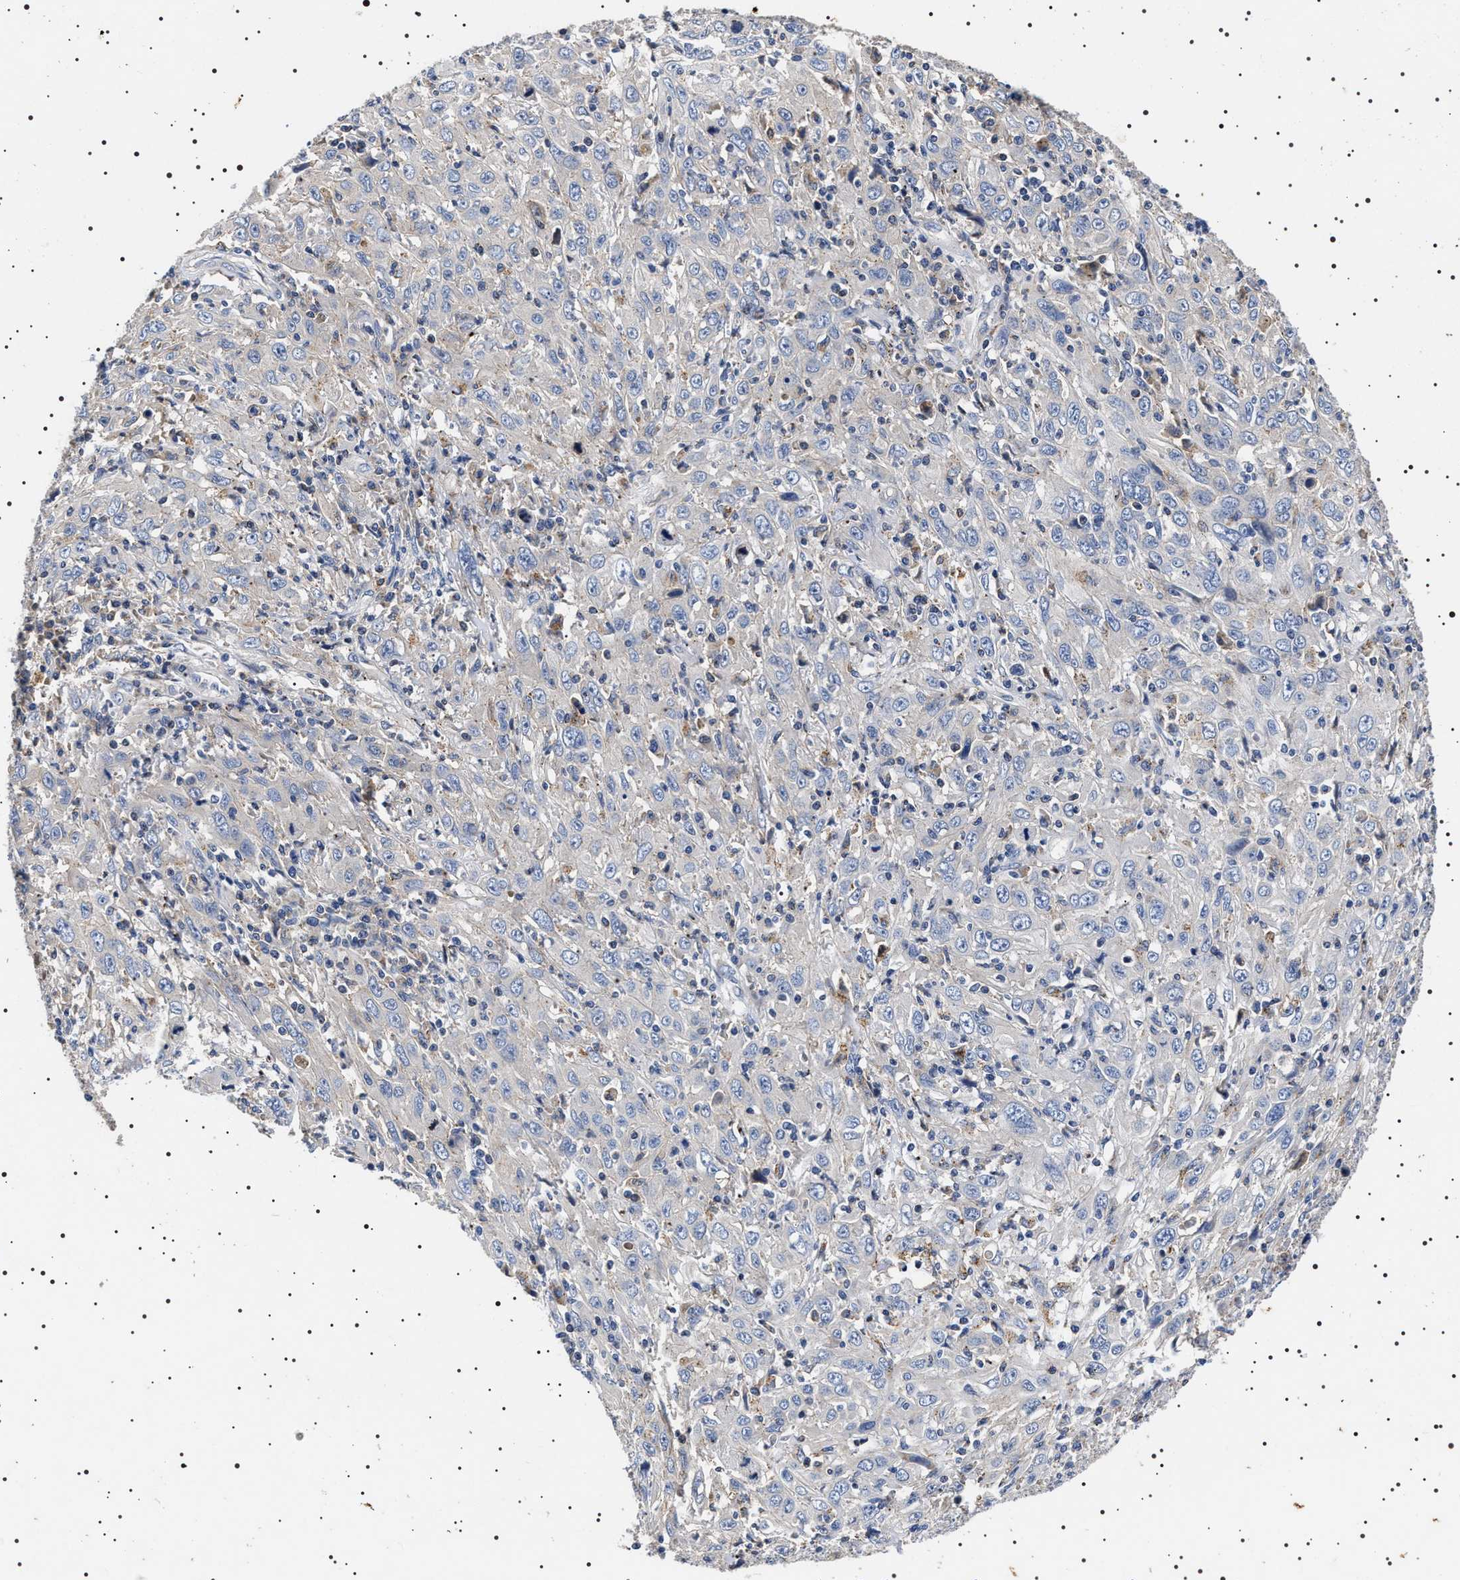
{"staining": {"intensity": "negative", "quantity": "none", "location": "none"}, "tissue": "cervical cancer", "cell_type": "Tumor cells", "image_type": "cancer", "snomed": [{"axis": "morphology", "description": "Squamous cell carcinoma, NOS"}, {"axis": "topography", "description": "Cervix"}], "caption": "This is an immunohistochemistry (IHC) micrograph of cervical cancer (squamous cell carcinoma). There is no positivity in tumor cells.", "gene": "SLC4A7", "patient": {"sex": "female", "age": 46}}